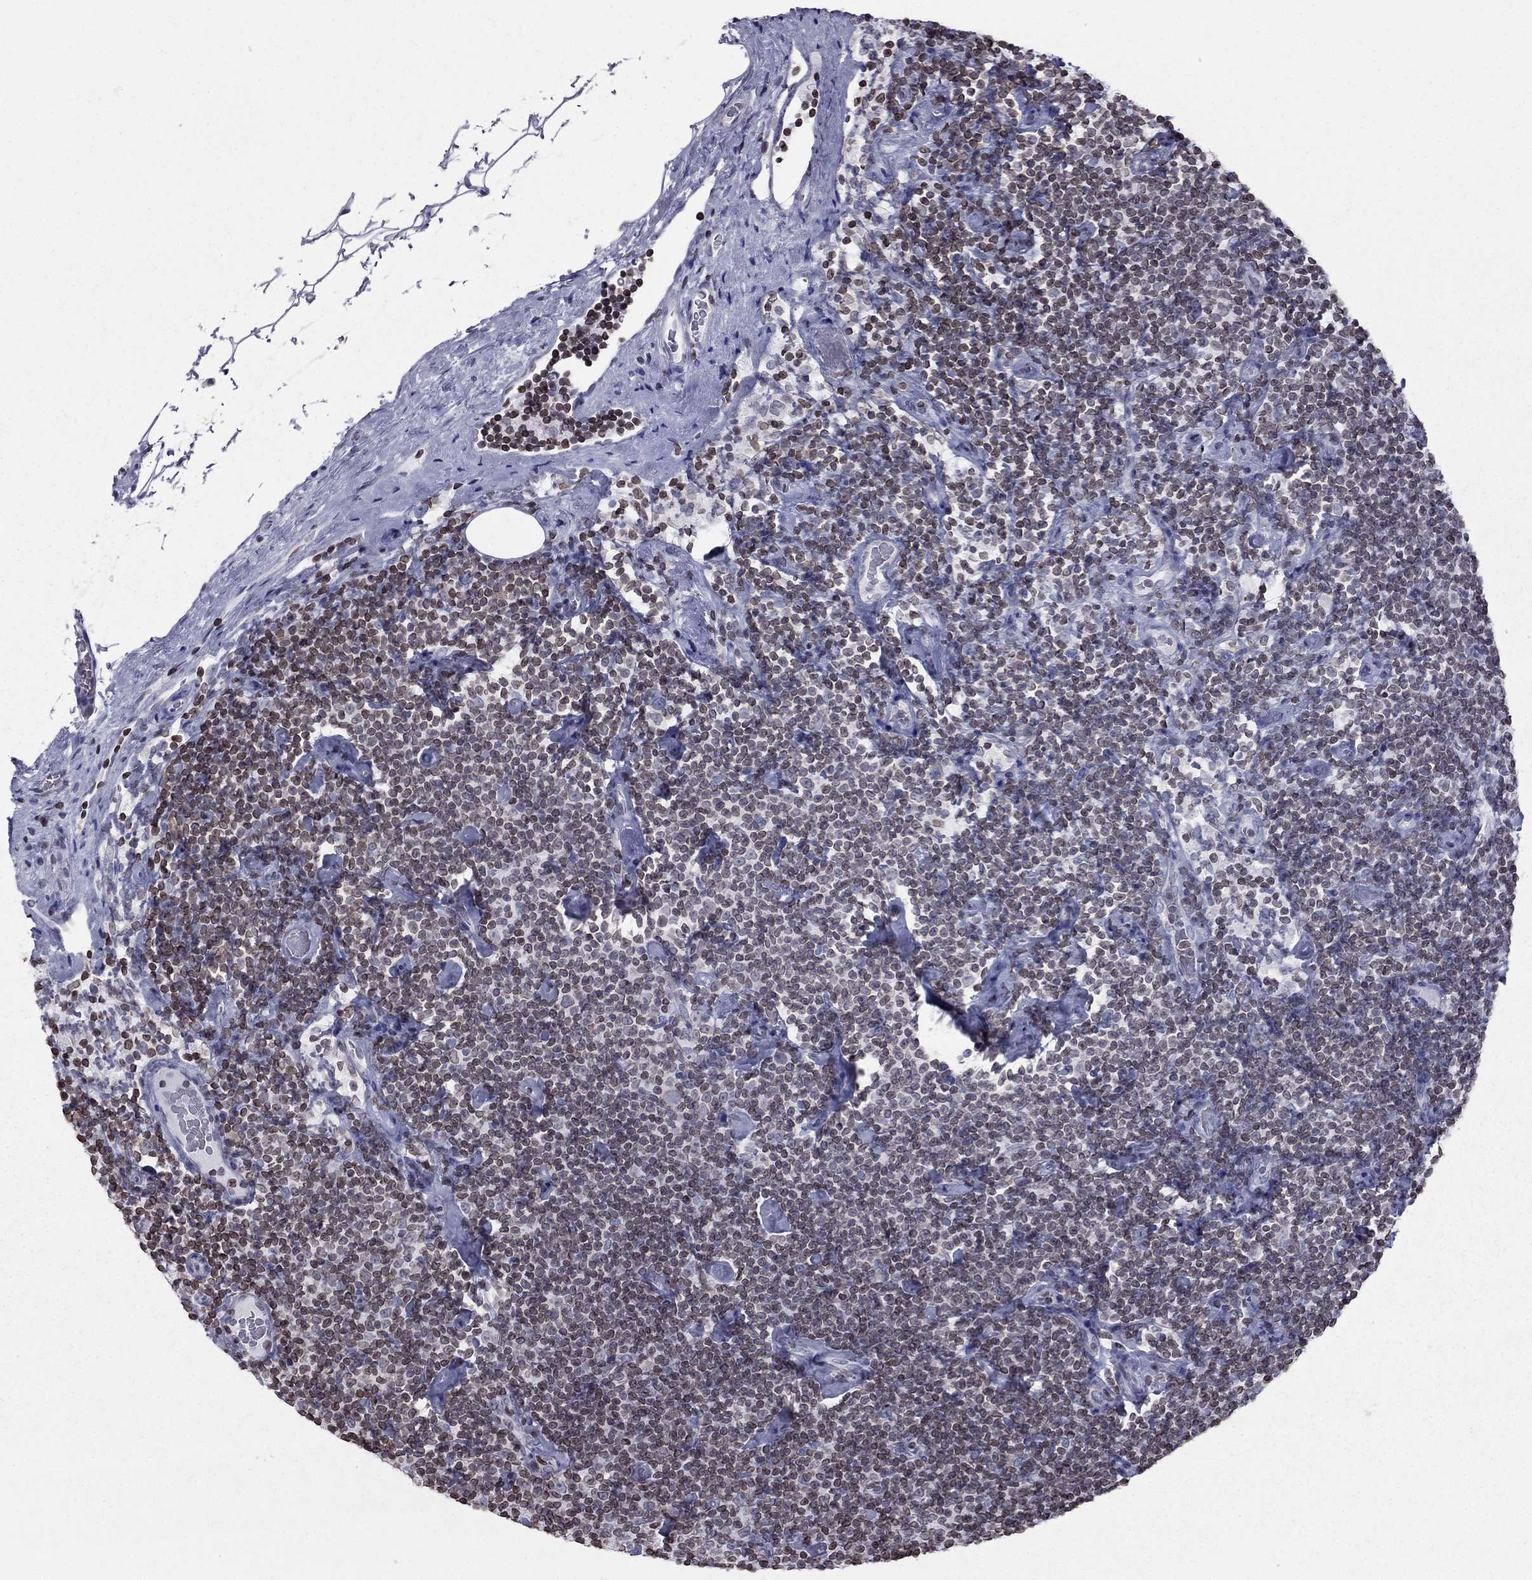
{"staining": {"intensity": "weak", "quantity": "25%-75%", "location": "cytoplasmic/membranous,nuclear"}, "tissue": "lymphoma", "cell_type": "Tumor cells", "image_type": "cancer", "snomed": [{"axis": "morphology", "description": "Malignant lymphoma, non-Hodgkin's type, Low grade"}, {"axis": "topography", "description": "Lymph node"}], "caption": "High-magnification brightfield microscopy of malignant lymphoma, non-Hodgkin's type (low-grade) stained with DAB (brown) and counterstained with hematoxylin (blue). tumor cells exhibit weak cytoplasmic/membranous and nuclear positivity is seen in about25%-75% of cells.", "gene": "ESPL1", "patient": {"sex": "male", "age": 81}}